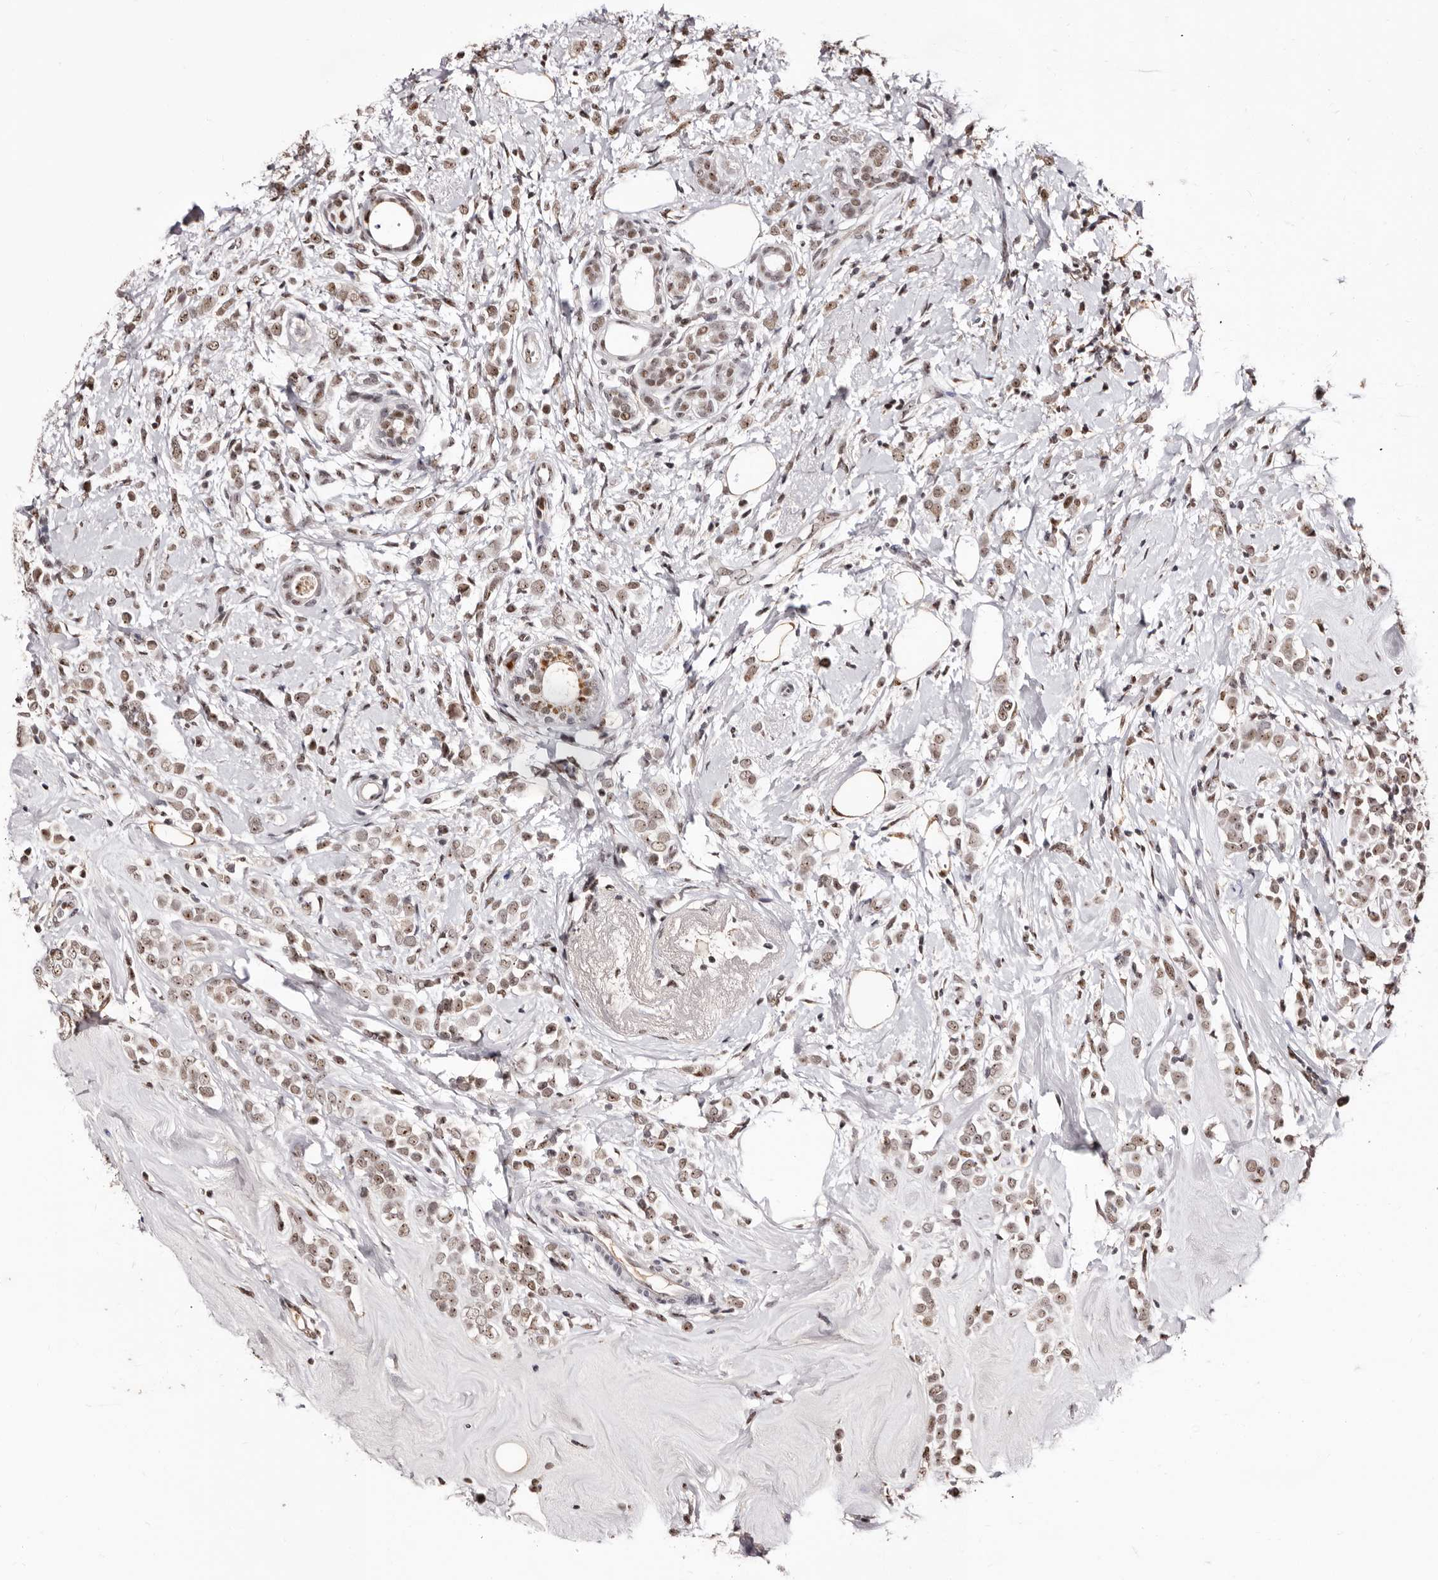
{"staining": {"intensity": "weak", "quantity": ">75%", "location": "nuclear"}, "tissue": "breast cancer", "cell_type": "Tumor cells", "image_type": "cancer", "snomed": [{"axis": "morphology", "description": "Lobular carcinoma"}, {"axis": "topography", "description": "Breast"}], "caption": "The image displays a brown stain indicating the presence of a protein in the nuclear of tumor cells in lobular carcinoma (breast).", "gene": "ANAPC11", "patient": {"sex": "female", "age": 47}}